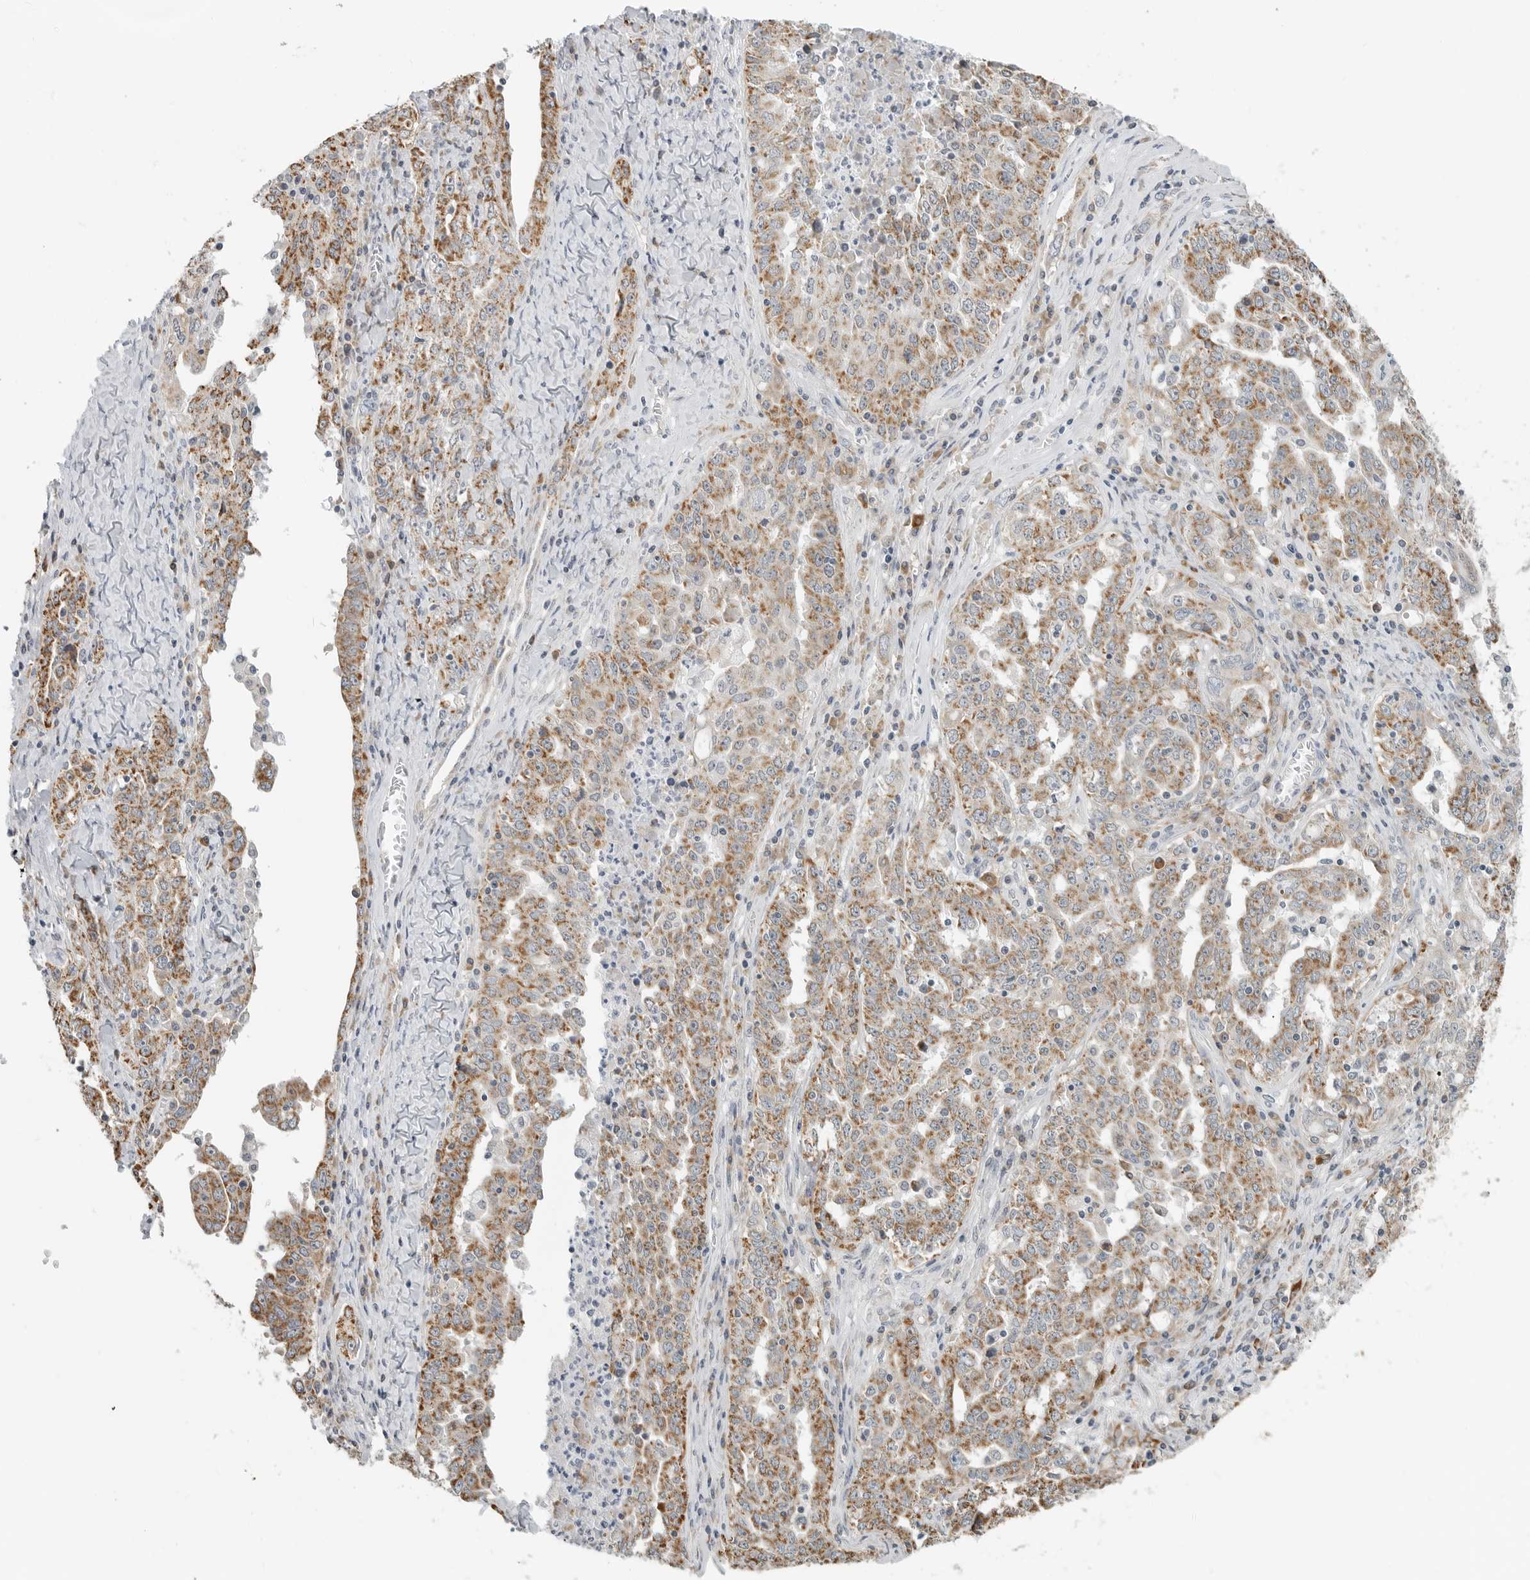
{"staining": {"intensity": "moderate", "quantity": ">75%", "location": "cytoplasmic/membranous"}, "tissue": "ovarian cancer", "cell_type": "Tumor cells", "image_type": "cancer", "snomed": [{"axis": "morphology", "description": "Carcinoma, endometroid"}, {"axis": "topography", "description": "Ovary"}], "caption": "Approximately >75% of tumor cells in human endometroid carcinoma (ovarian) exhibit moderate cytoplasmic/membranous protein positivity as visualized by brown immunohistochemical staining.", "gene": "IL12RB2", "patient": {"sex": "female", "age": 62}}